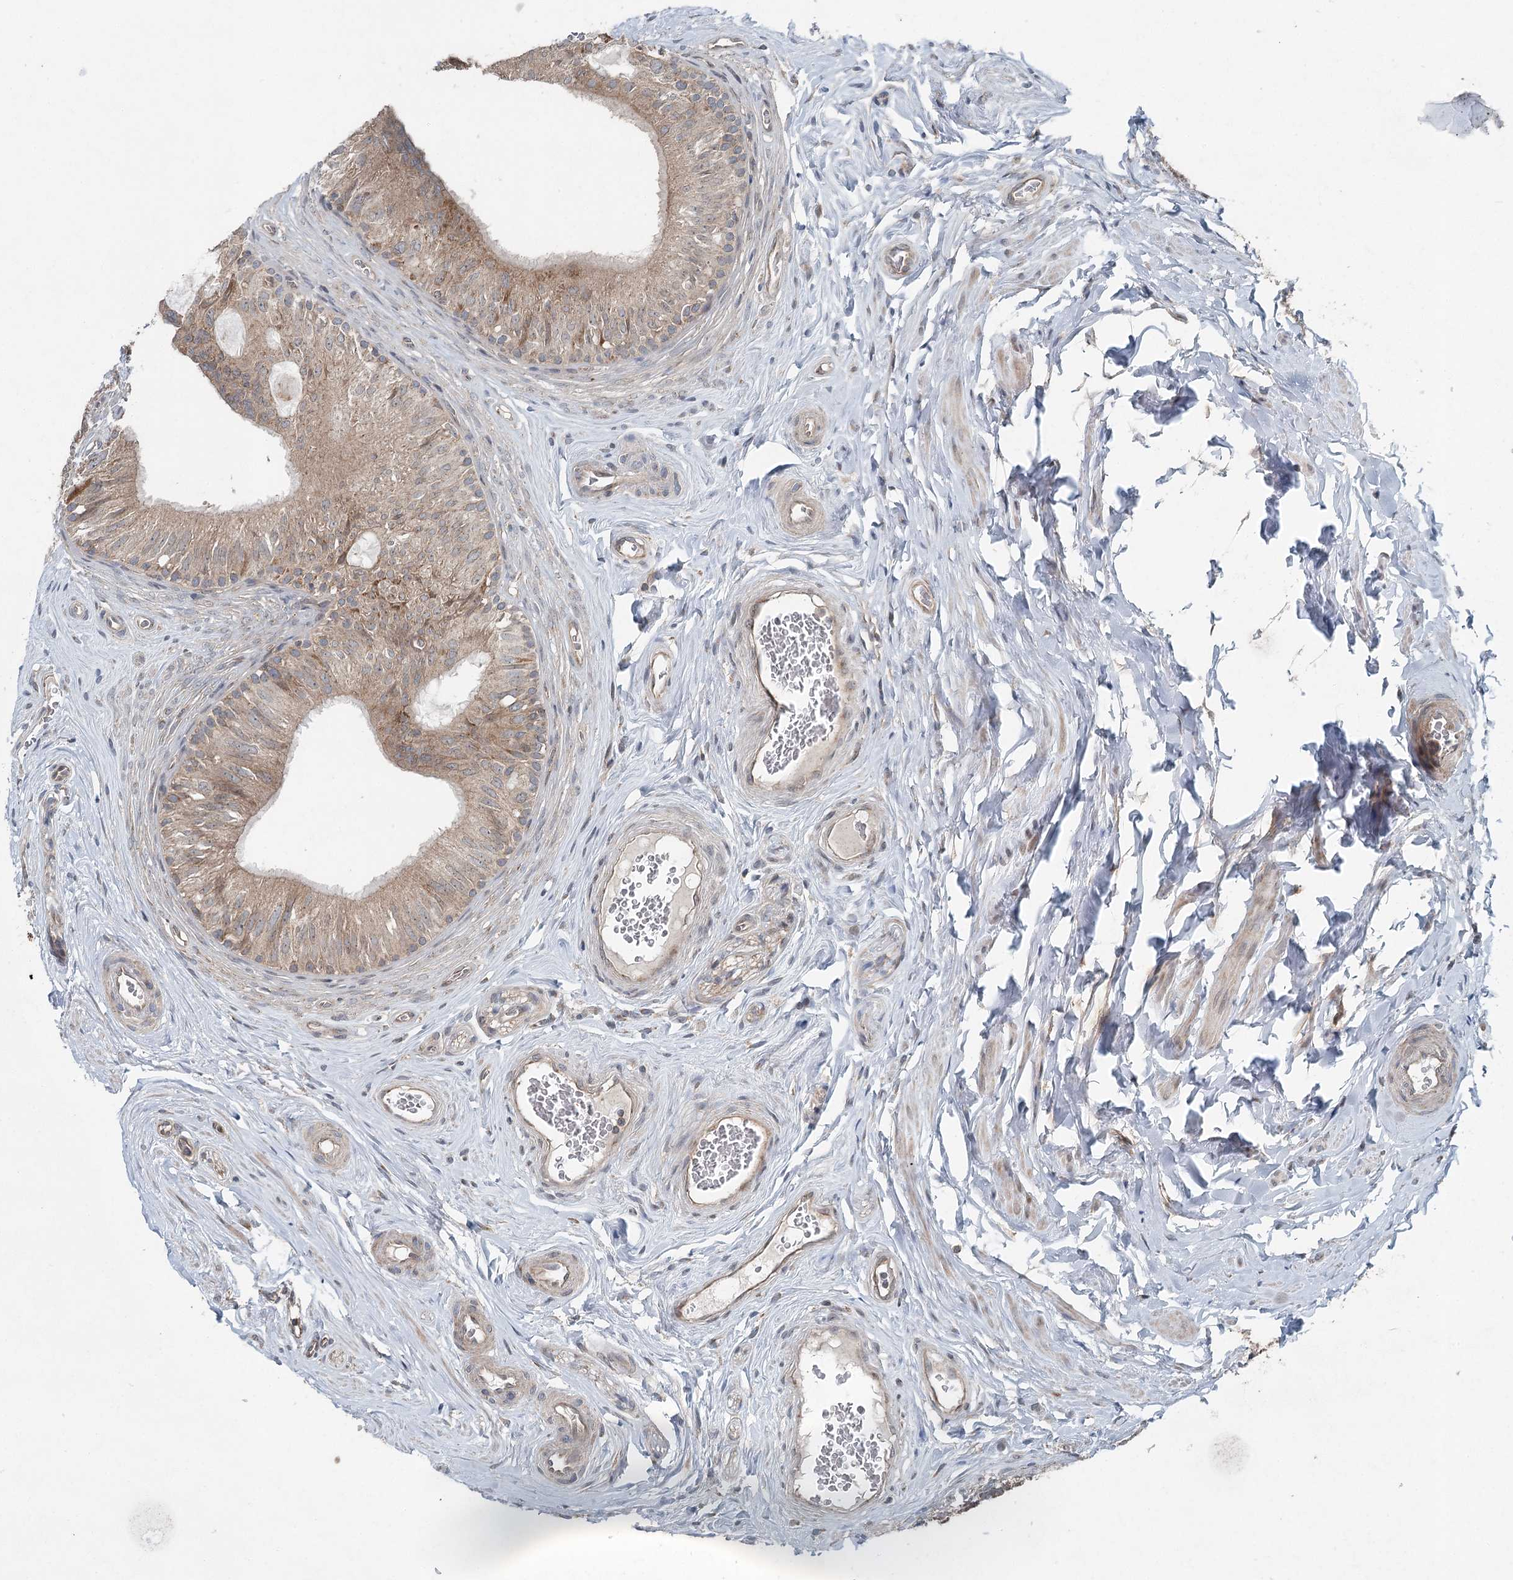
{"staining": {"intensity": "moderate", "quantity": ">75%", "location": "cytoplasmic/membranous"}, "tissue": "epididymis", "cell_type": "Glandular cells", "image_type": "normal", "snomed": [{"axis": "morphology", "description": "Normal tissue, NOS"}, {"axis": "topography", "description": "Epididymis"}], "caption": "Immunohistochemistry staining of unremarkable epididymis, which displays medium levels of moderate cytoplasmic/membranous staining in about >75% of glandular cells indicating moderate cytoplasmic/membranous protein expression. The staining was performed using DAB (brown) for protein detection and nuclei were counterstained in hematoxylin (blue).", "gene": "SKIC3", "patient": {"sex": "male", "age": 46}}